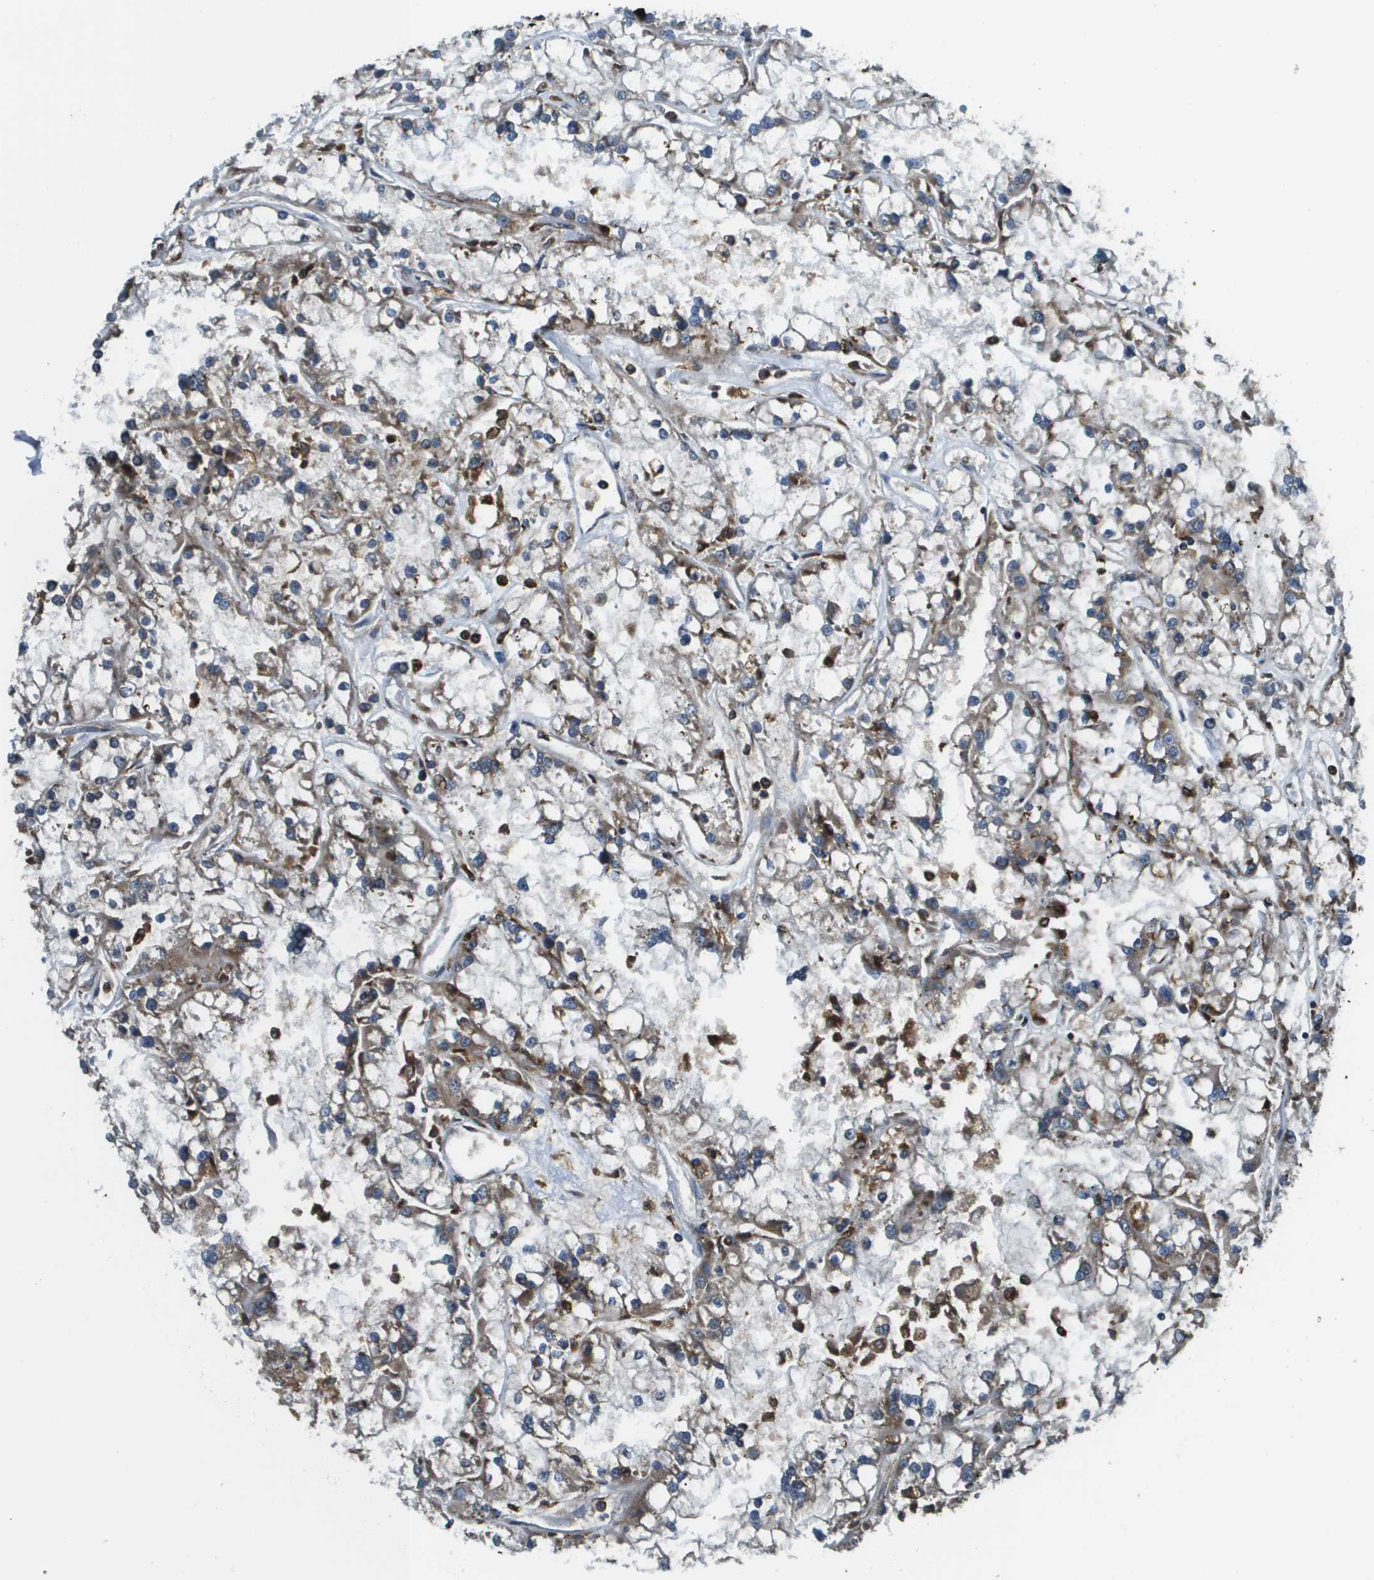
{"staining": {"intensity": "weak", "quantity": "<25%", "location": "cytoplasmic/membranous"}, "tissue": "renal cancer", "cell_type": "Tumor cells", "image_type": "cancer", "snomed": [{"axis": "morphology", "description": "Adenocarcinoma, NOS"}, {"axis": "topography", "description": "Kidney"}], "caption": "Image shows no significant protein expression in tumor cells of renal adenocarcinoma. Nuclei are stained in blue.", "gene": "CNPY3", "patient": {"sex": "female", "age": 52}}